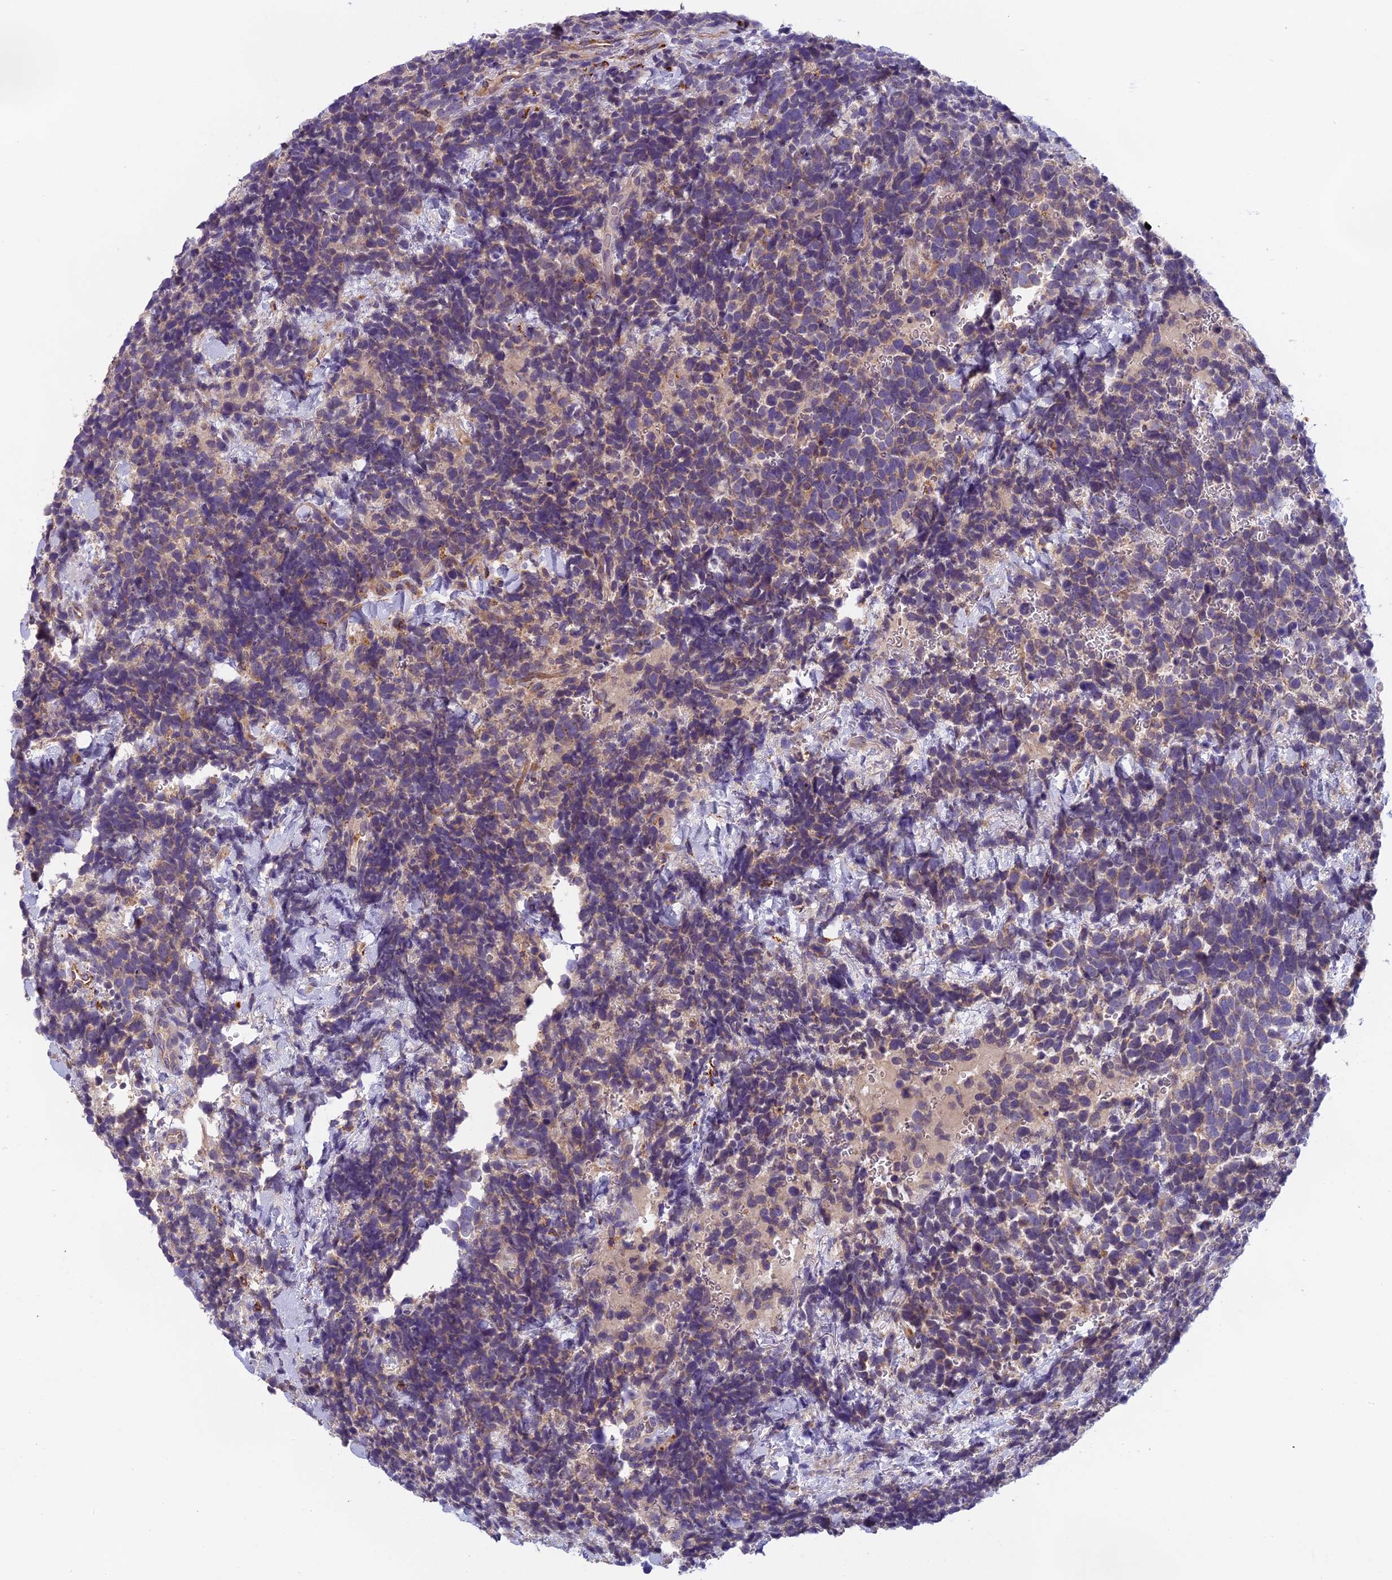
{"staining": {"intensity": "weak", "quantity": "25%-75%", "location": "cytoplasmic/membranous"}, "tissue": "urothelial cancer", "cell_type": "Tumor cells", "image_type": "cancer", "snomed": [{"axis": "morphology", "description": "Urothelial carcinoma, High grade"}, {"axis": "topography", "description": "Urinary bladder"}], "caption": "There is low levels of weak cytoplasmic/membranous expression in tumor cells of high-grade urothelial carcinoma, as demonstrated by immunohistochemical staining (brown color).", "gene": "SEMA7A", "patient": {"sex": "female", "age": 82}}